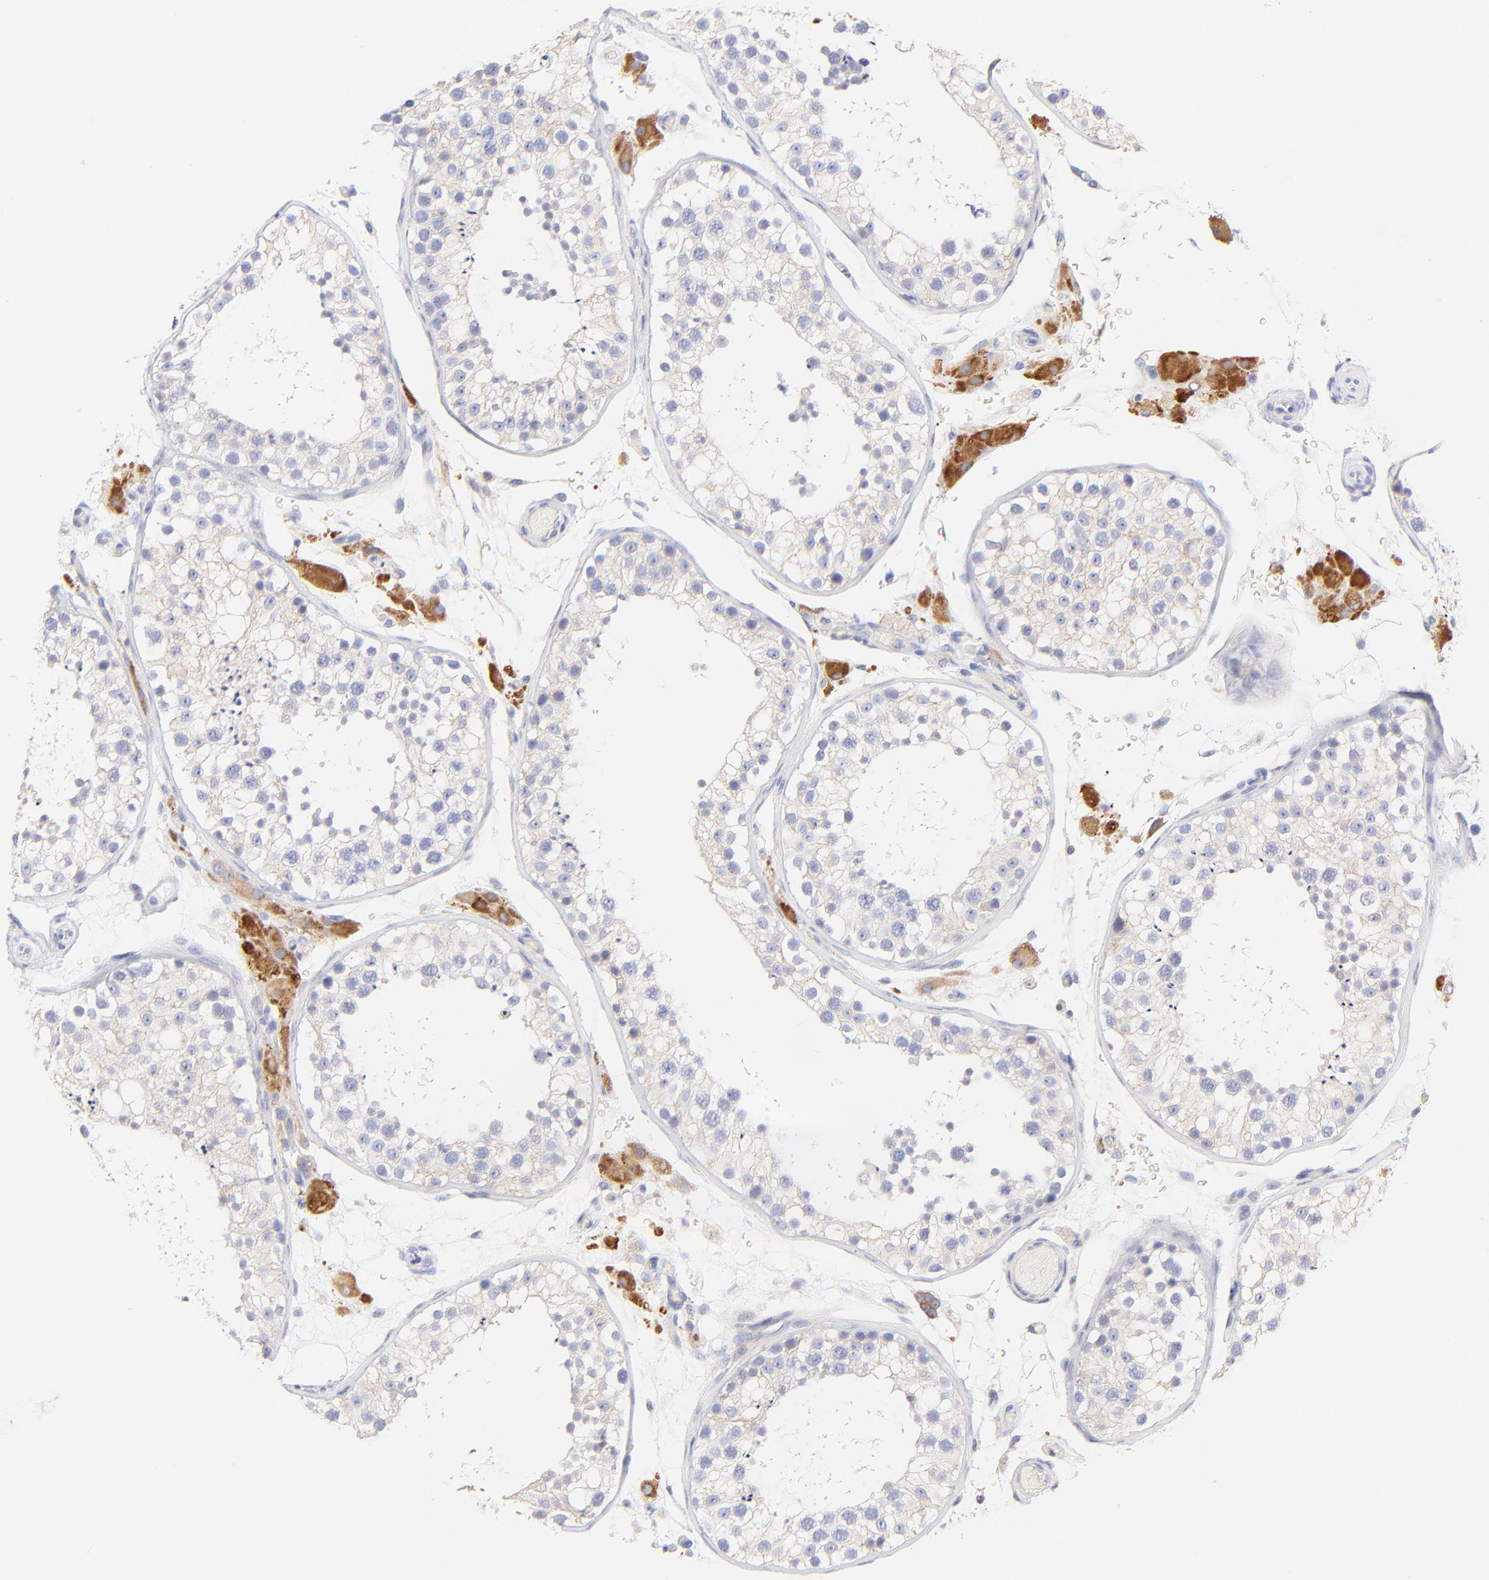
{"staining": {"intensity": "weak", "quantity": "<25%", "location": "cytoplasmic/membranous"}, "tissue": "testis", "cell_type": "Cells in seminiferous ducts", "image_type": "normal", "snomed": [{"axis": "morphology", "description": "Normal tissue, NOS"}, {"axis": "topography", "description": "Testis"}], "caption": "Cells in seminiferous ducts show no significant positivity in unremarkable testis. (DAB IHC with hematoxylin counter stain).", "gene": "EBP", "patient": {"sex": "male", "age": 26}}